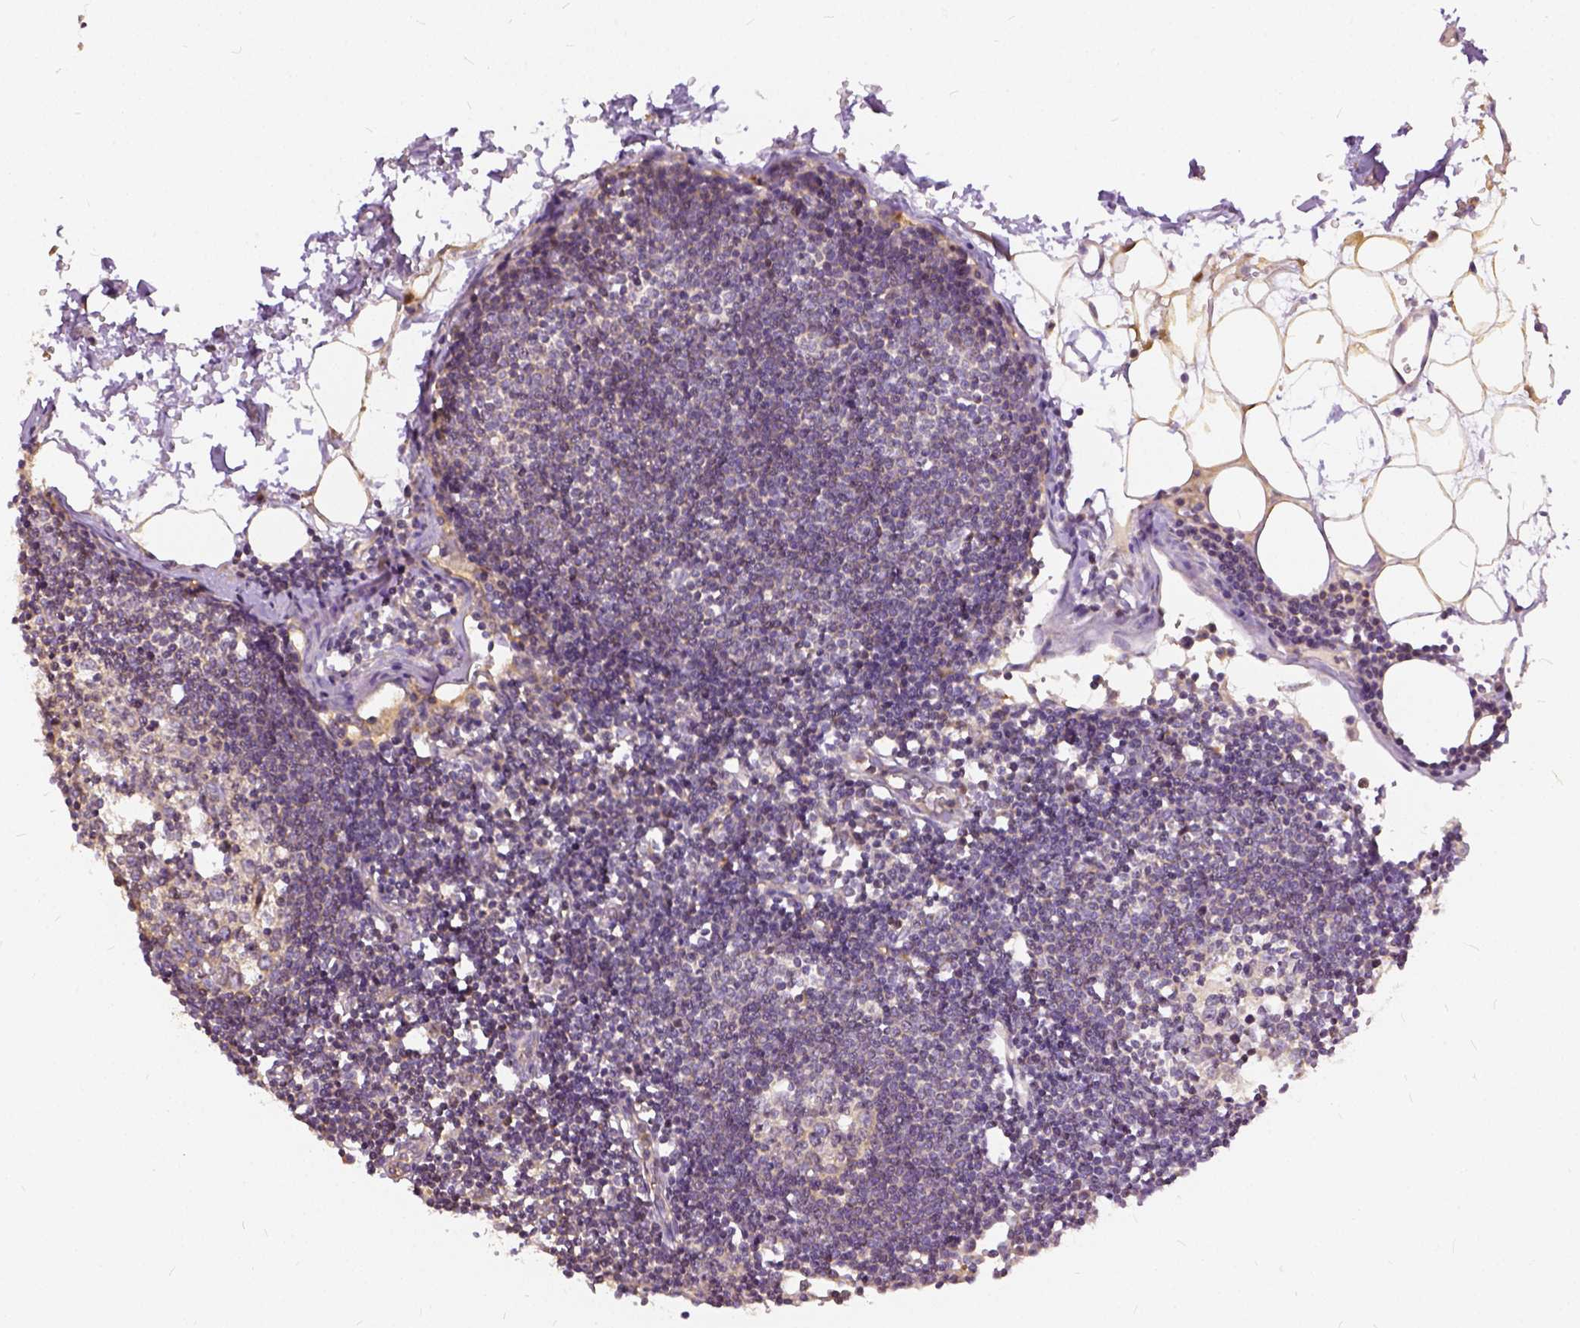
{"staining": {"intensity": "negative", "quantity": "none", "location": "none"}, "tissue": "lymph node", "cell_type": "Germinal center cells", "image_type": "normal", "snomed": [{"axis": "morphology", "description": "Normal tissue, NOS"}, {"axis": "topography", "description": "Lymph node"}], "caption": "Micrograph shows no significant protein positivity in germinal center cells of unremarkable lymph node. (DAB (3,3'-diaminobenzidine) immunohistochemistry (IHC) visualized using brightfield microscopy, high magnification).", "gene": "CADM4", "patient": {"sex": "female", "age": 65}}